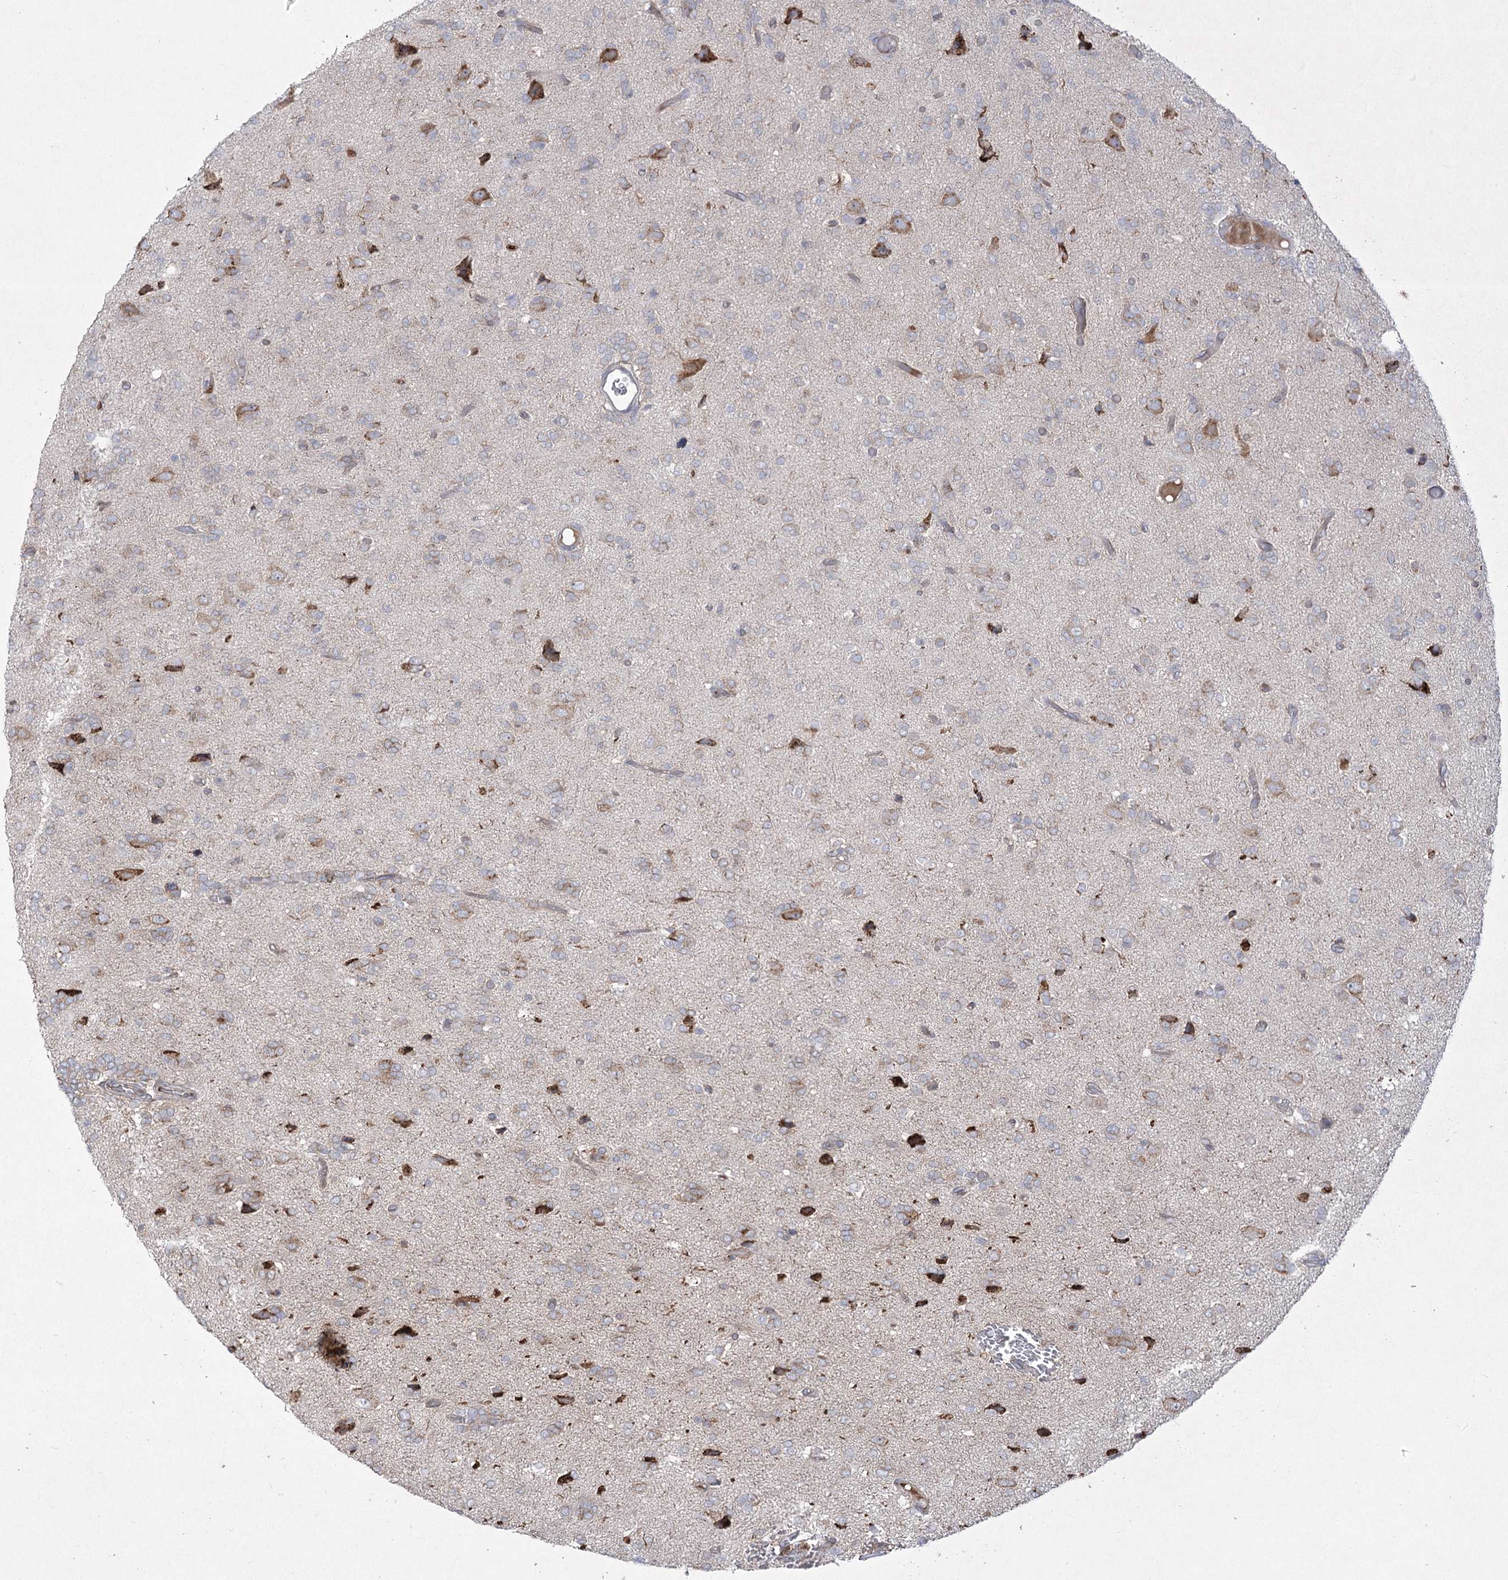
{"staining": {"intensity": "moderate", "quantity": "<25%", "location": "cytoplasmic/membranous"}, "tissue": "glioma", "cell_type": "Tumor cells", "image_type": "cancer", "snomed": [{"axis": "morphology", "description": "Glioma, malignant, High grade"}, {"axis": "topography", "description": "Brain"}], "caption": "There is low levels of moderate cytoplasmic/membranous expression in tumor cells of malignant high-grade glioma, as demonstrated by immunohistochemical staining (brown color).", "gene": "PLEKHA5", "patient": {"sex": "female", "age": 59}}